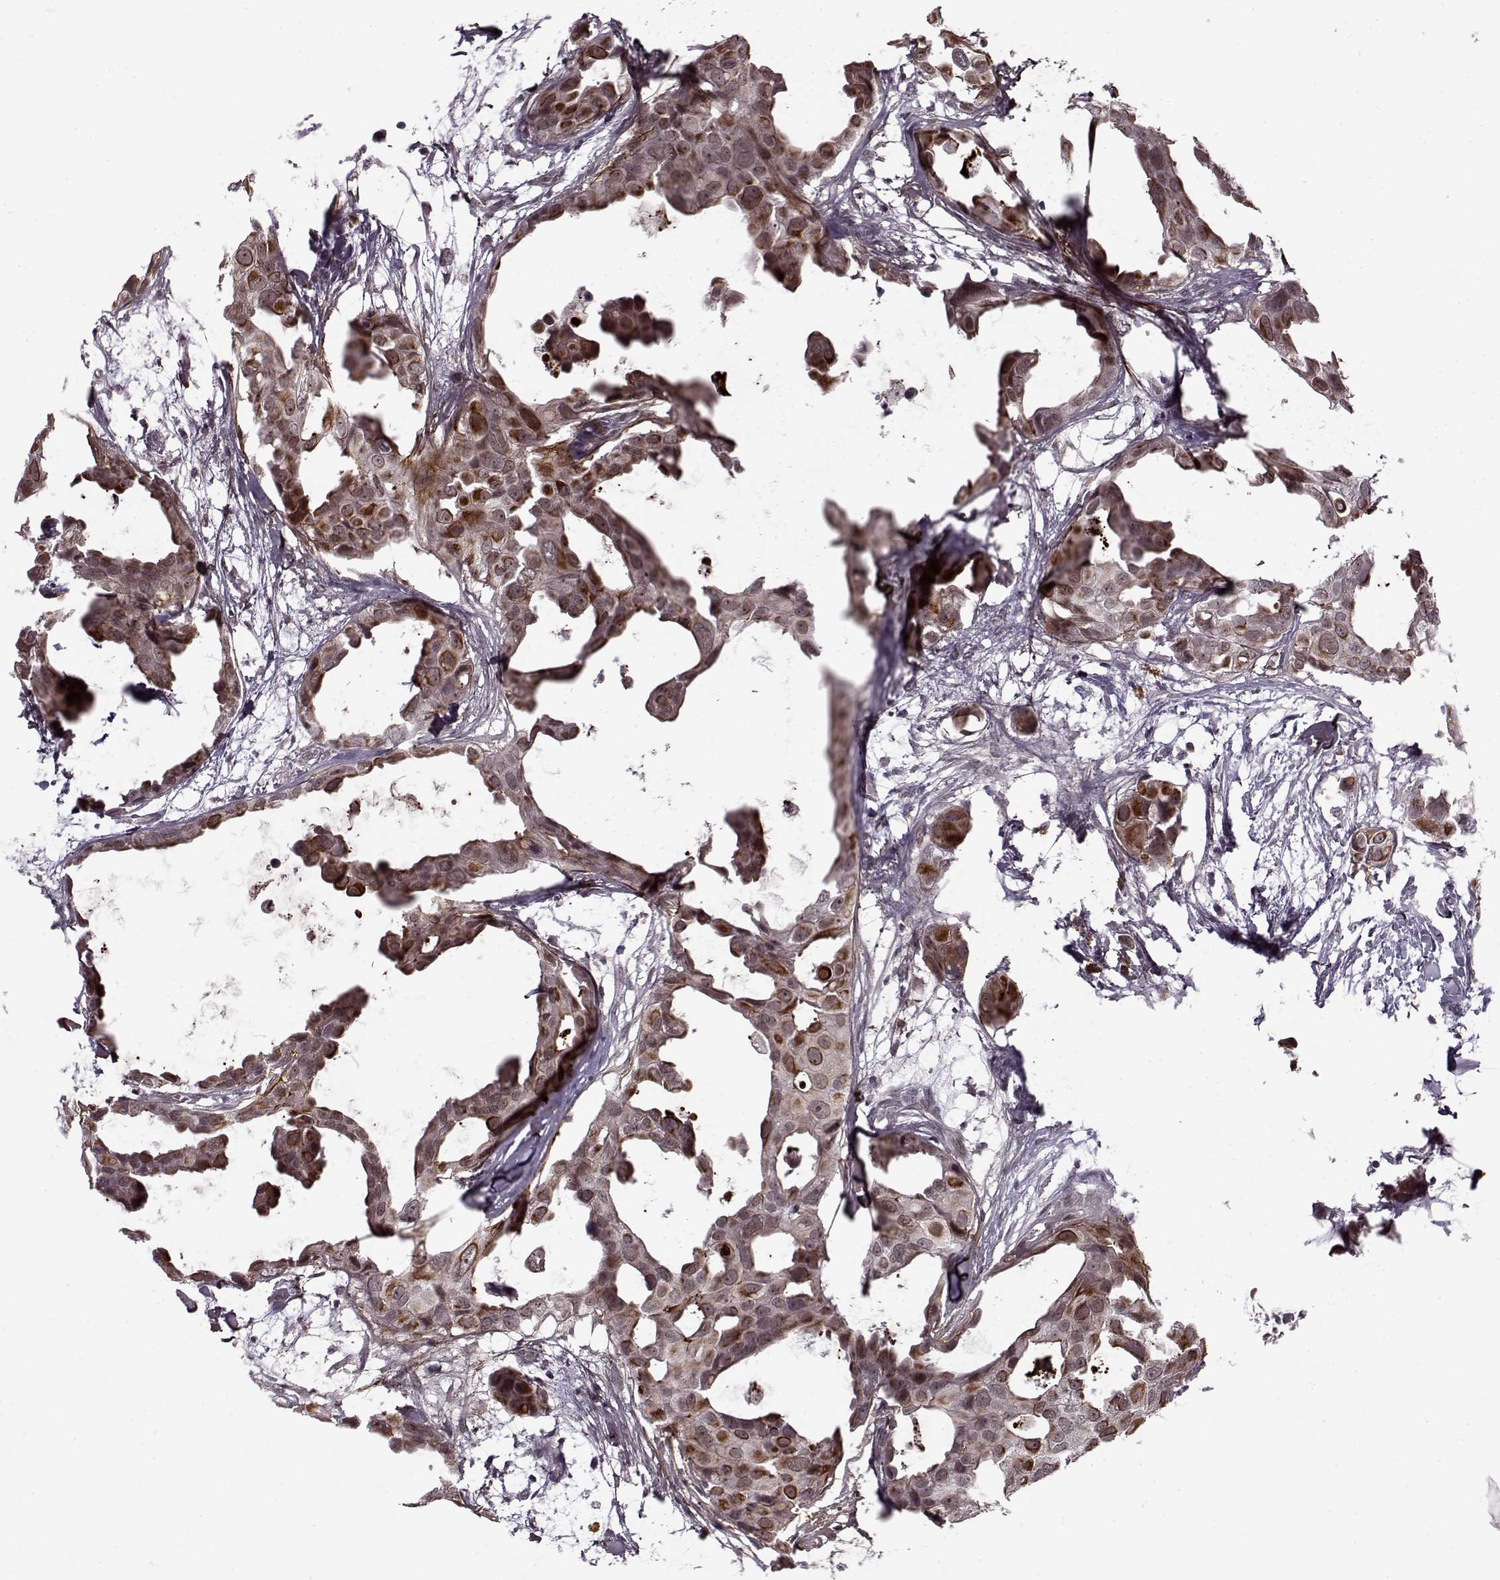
{"staining": {"intensity": "strong", "quantity": "25%-75%", "location": "cytoplasmic/membranous"}, "tissue": "breast cancer", "cell_type": "Tumor cells", "image_type": "cancer", "snomed": [{"axis": "morphology", "description": "Duct carcinoma"}, {"axis": "topography", "description": "Breast"}], "caption": "A histopathology image of human breast cancer (infiltrating ductal carcinoma) stained for a protein reveals strong cytoplasmic/membranous brown staining in tumor cells. (Stains: DAB in brown, nuclei in blue, Microscopy: brightfield microscopy at high magnification).", "gene": "DENND4B", "patient": {"sex": "female", "age": 38}}